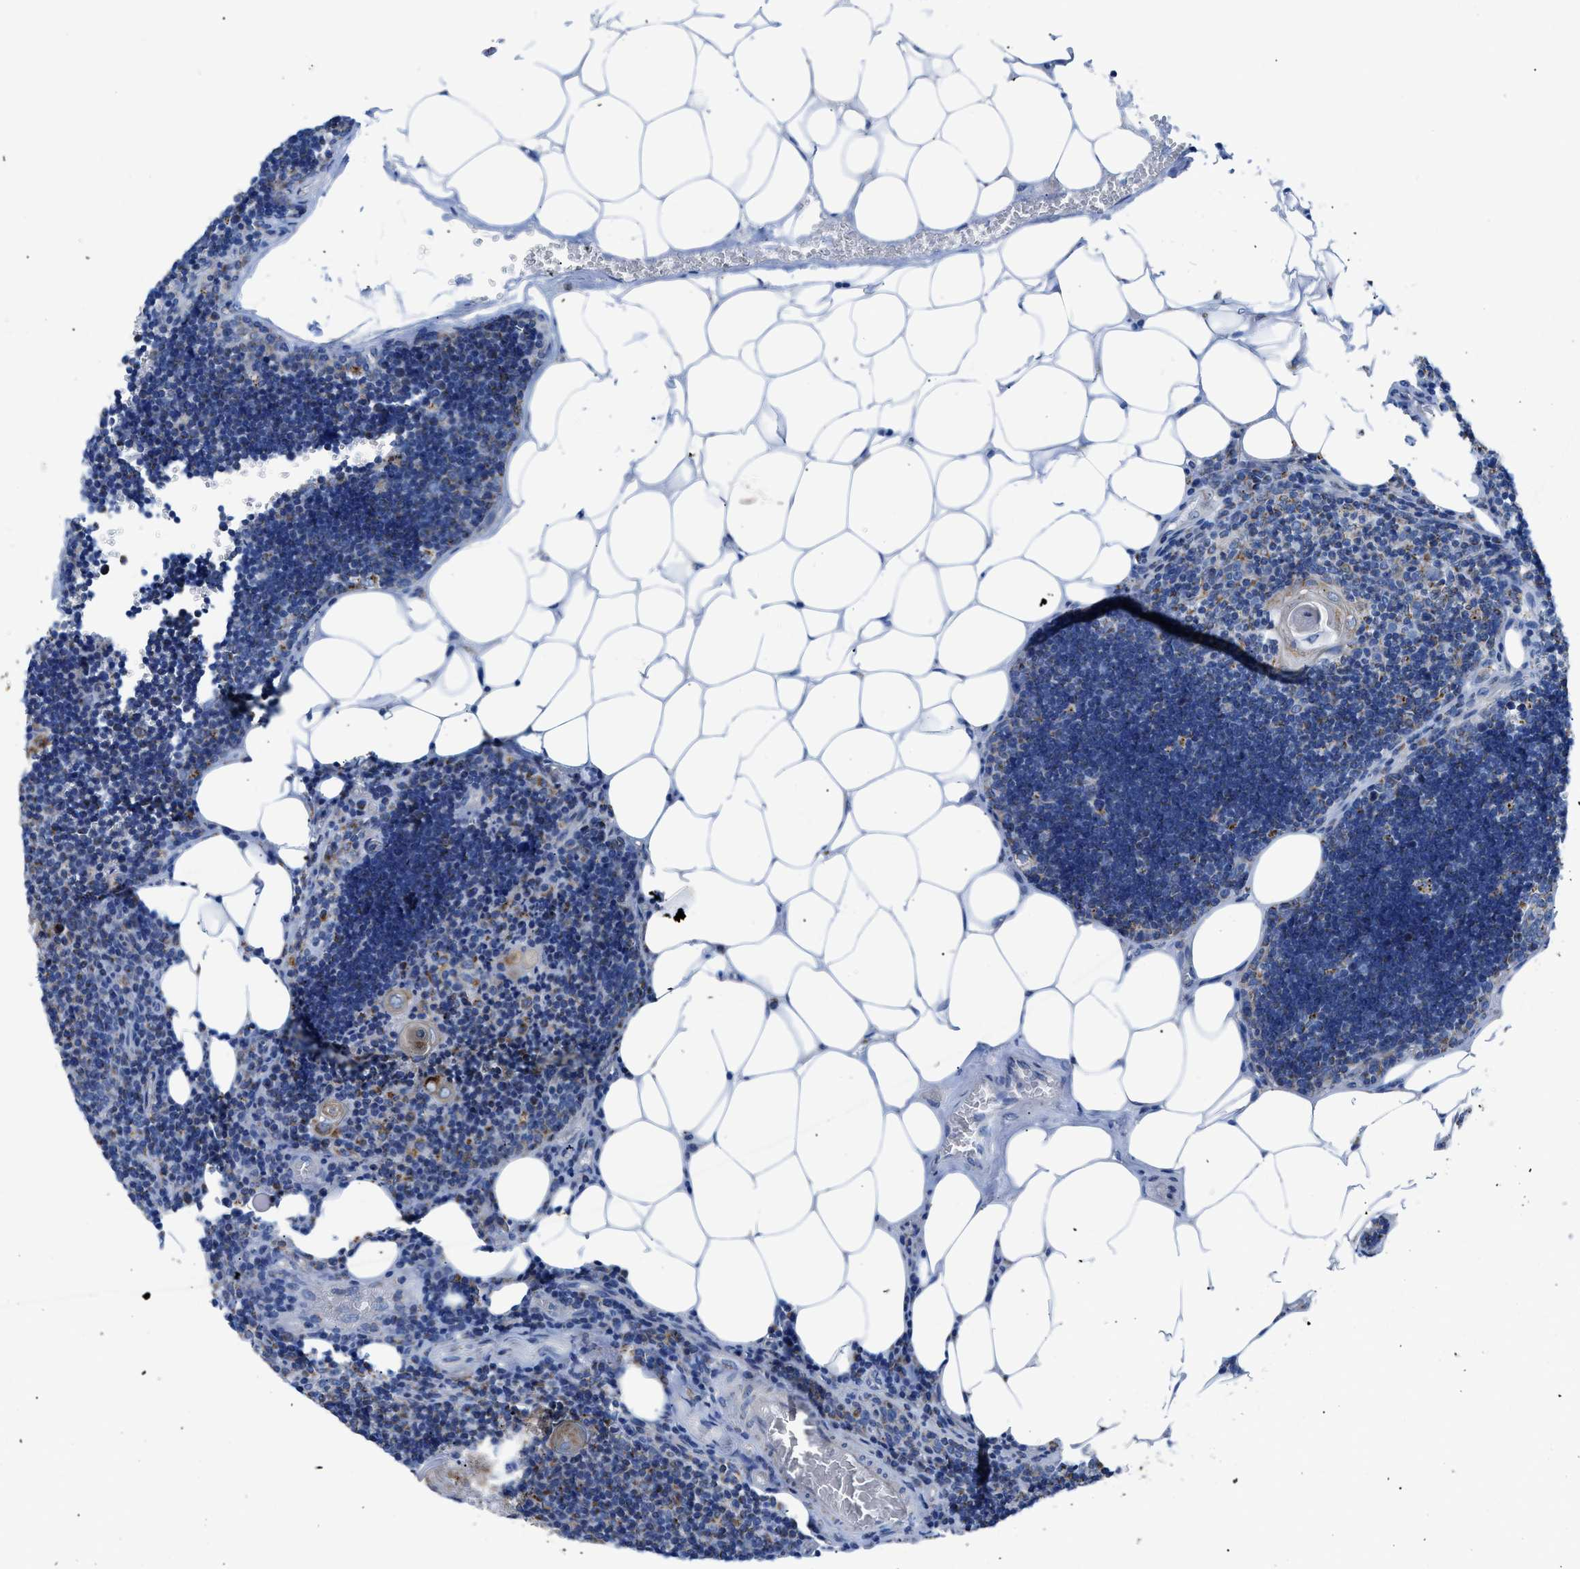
{"staining": {"intensity": "weak", "quantity": "<25%", "location": "cytoplasmic/membranous"}, "tissue": "lymph node", "cell_type": "Germinal center cells", "image_type": "normal", "snomed": [{"axis": "morphology", "description": "Normal tissue, NOS"}, {"axis": "topography", "description": "Lymph node"}], "caption": "This image is of benign lymph node stained with IHC to label a protein in brown with the nuclei are counter-stained blue. There is no expression in germinal center cells.", "gene": "ZDHHC3", "patient": {"sex": "male", "age": 33}}